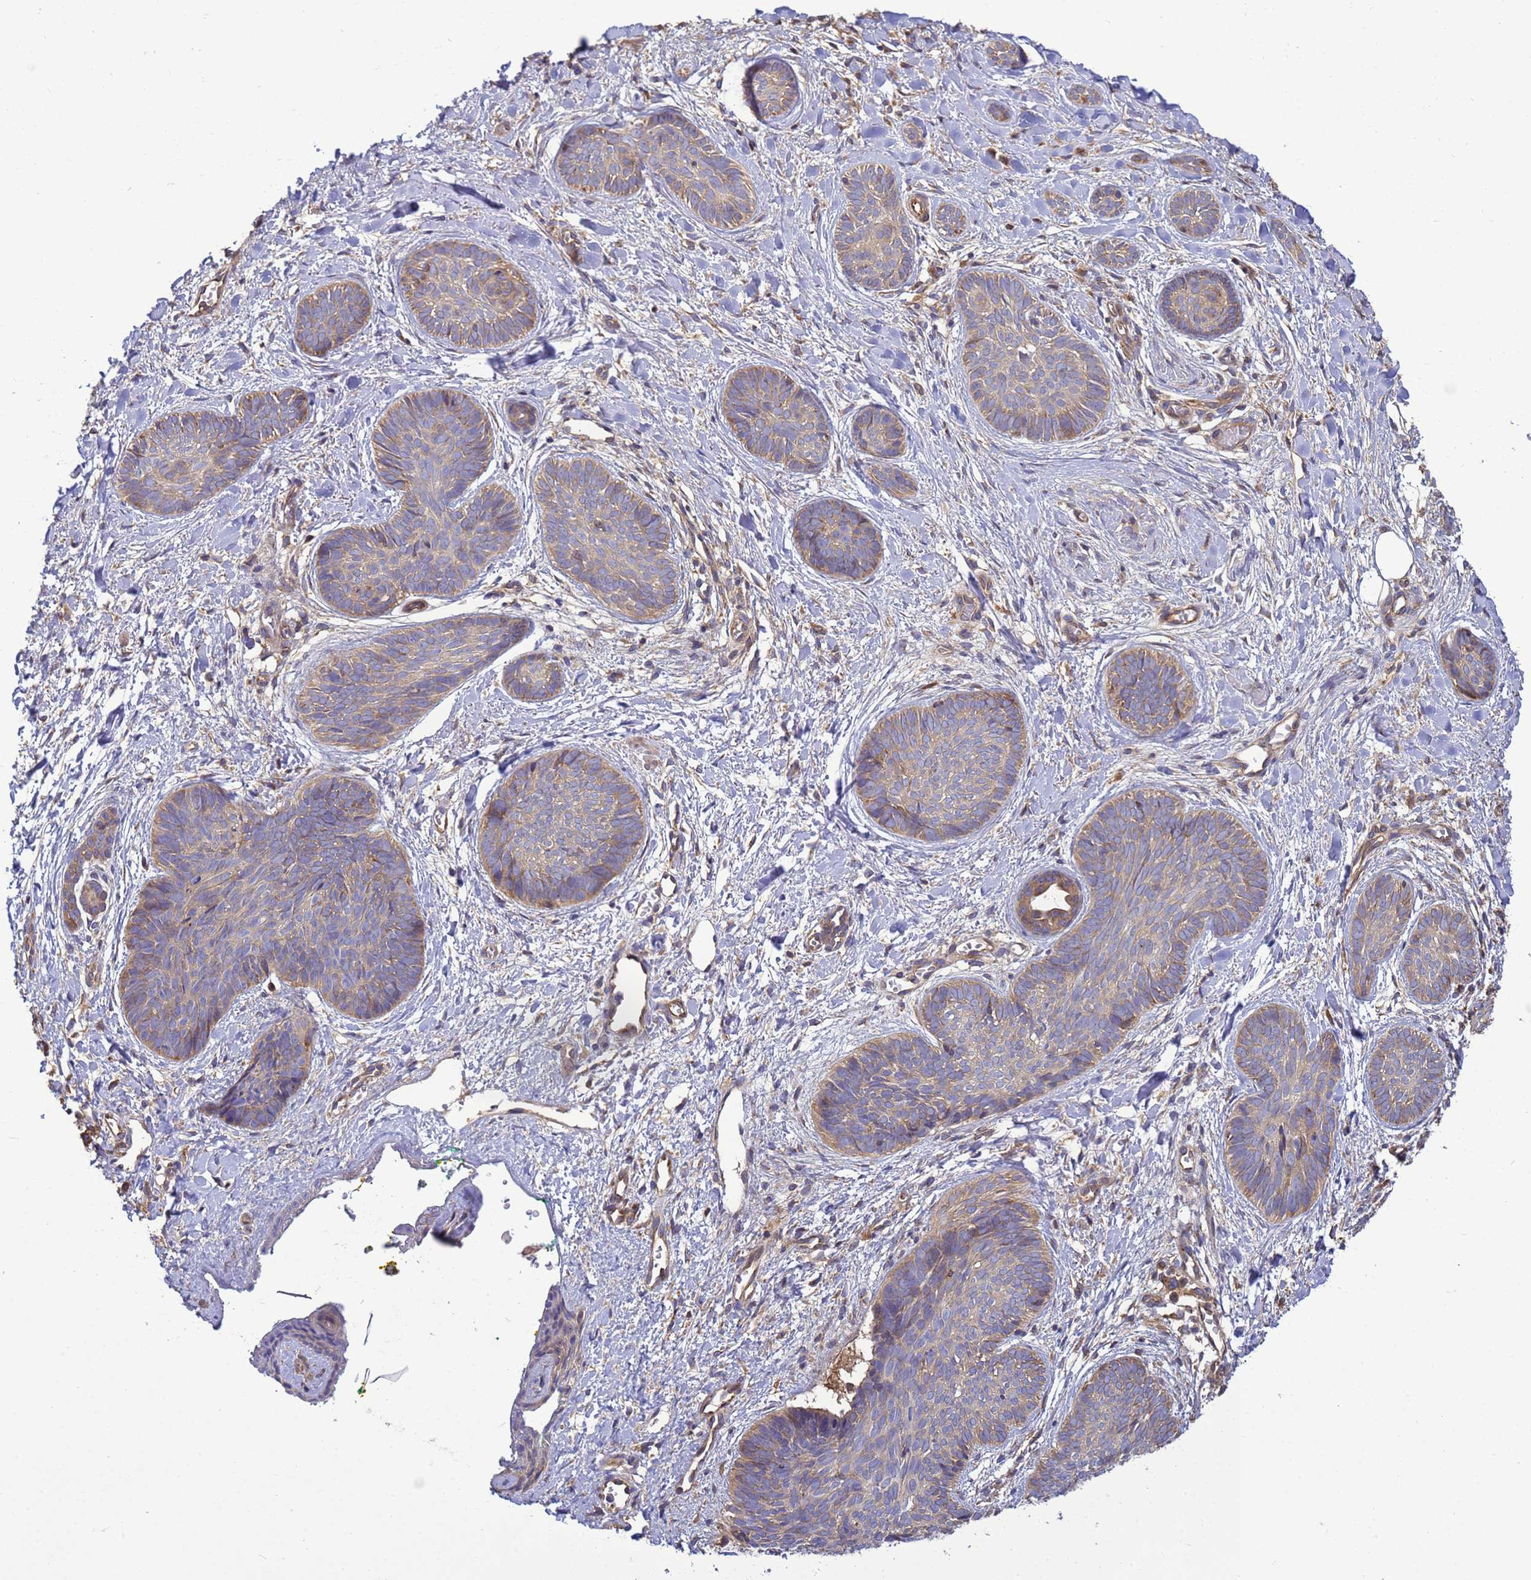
{"staining": {"intensity": "weak", "quantity": ">75%", "location": "cytoplasmic/membranous"}, "tissue": "skin cancer", "cell_type": "Tumor cells", "image_type": "cancer", "snomed": [{"axis": "morphology", "description": "Basal cell carcinoma"}, {"axis": "topography", "description": "Skin"}], "caption": "Basal cell carcinoma (skin) stained for a protein reveals weak cytoplasmic/membranous positivity in tumor cells. (DAB = brown stain, brightfield microscopy at high magnification).", "gene": "BECN1", "patient": {"sex": "female", "age": 81}}